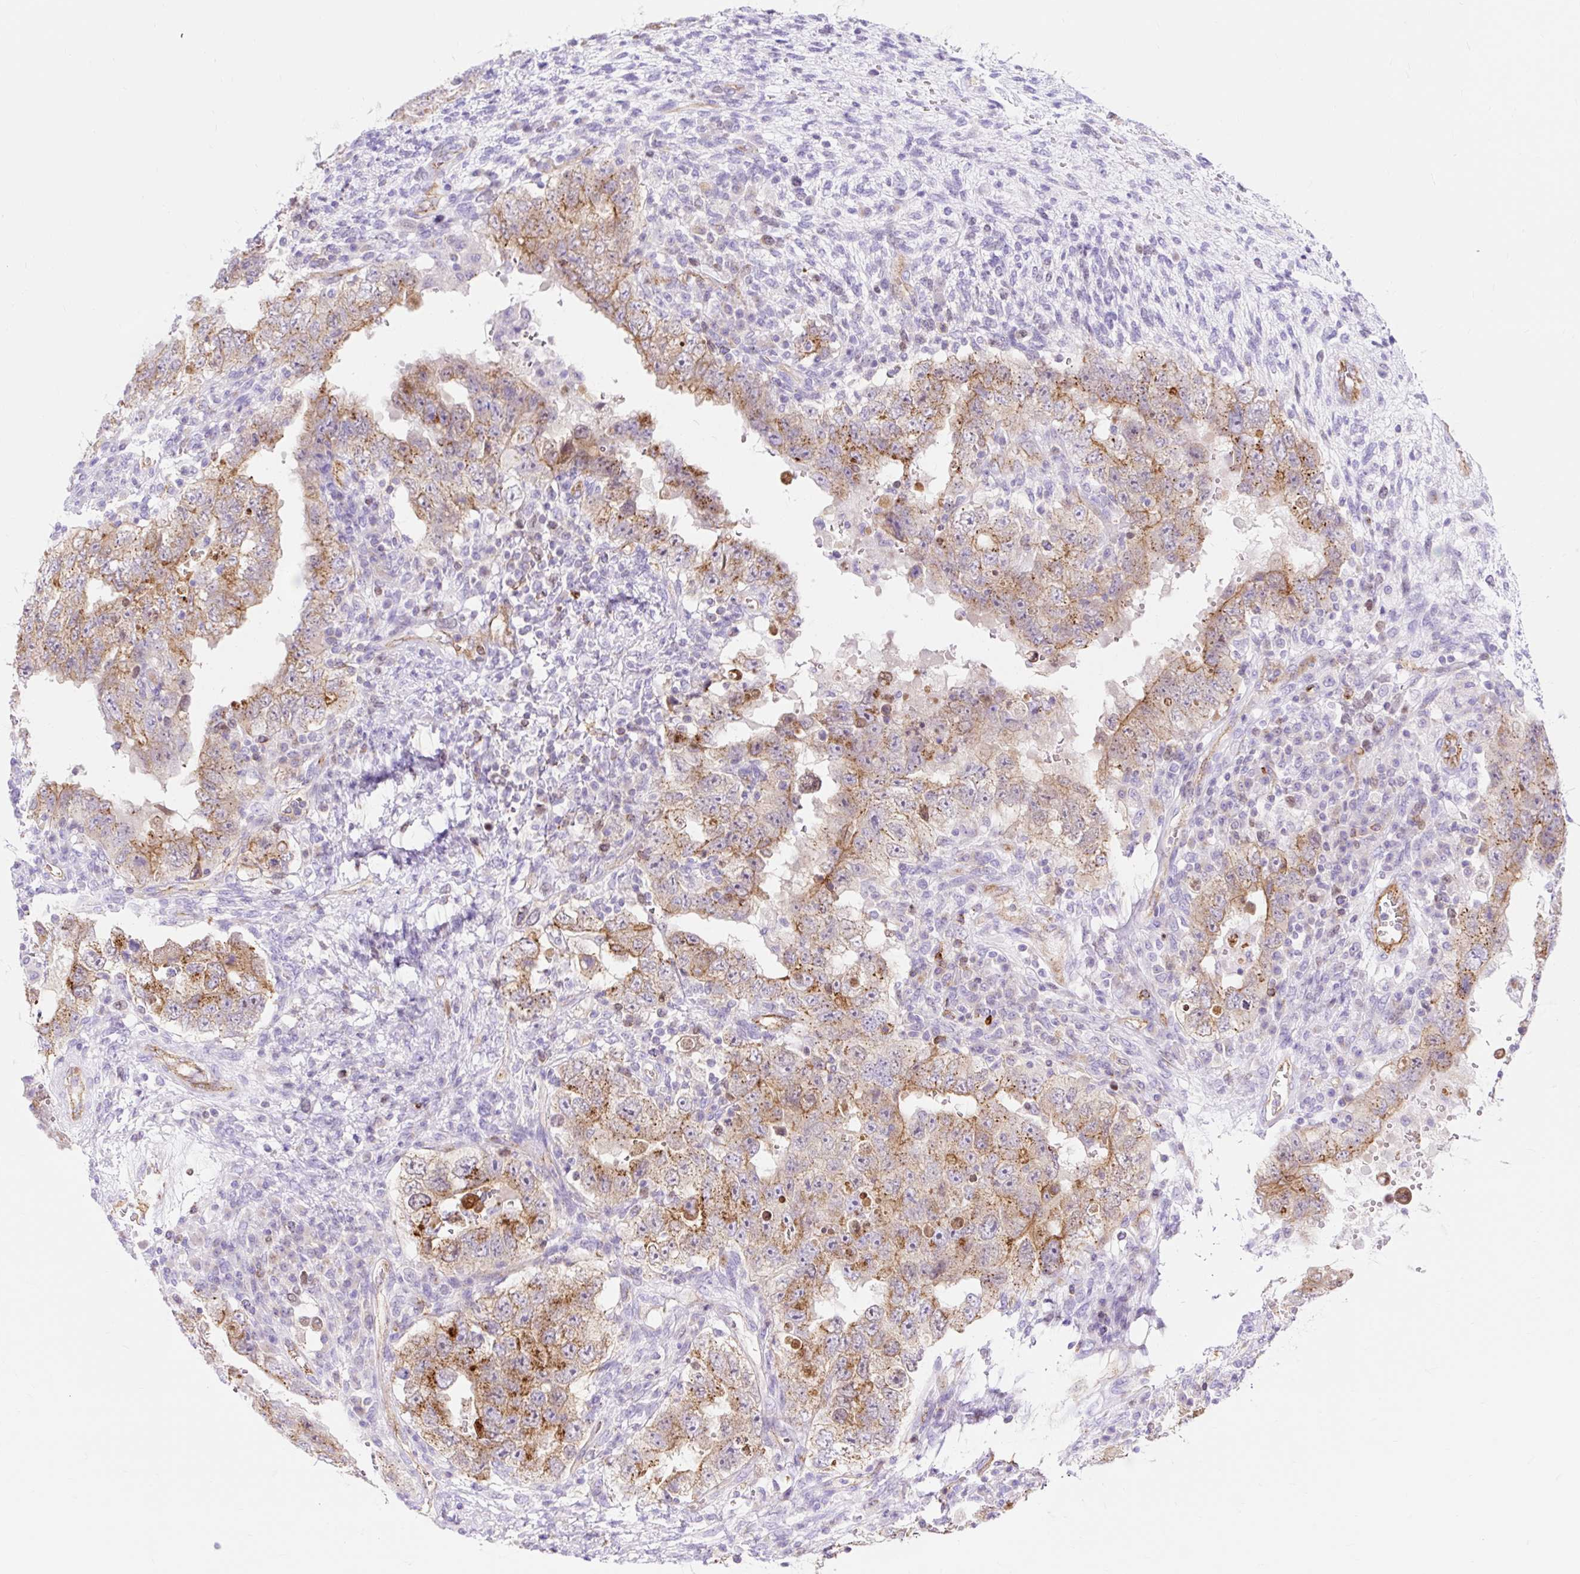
{"staining": {"intensity": "moderate", "quantity": "25%-75%", "location": "cytoplasmic/membranous"}, "tissue": "testis cancer", "cell_type": "Tumor cells", "image_type": "cancer", "snomed": [{"axis": "morphology", "description": "Carcinoma, Embryonal, NOS"}, {"axis": "topography", "description": "Testis"}], "caption": "This is an image of IHC staining of testis embryonal carcinoma, which shows moderate positivity in the cytoplasmic/membranous of tumor cells.", "gene": "HIP1R", "patient": {"sex": "male", "age": 26}}